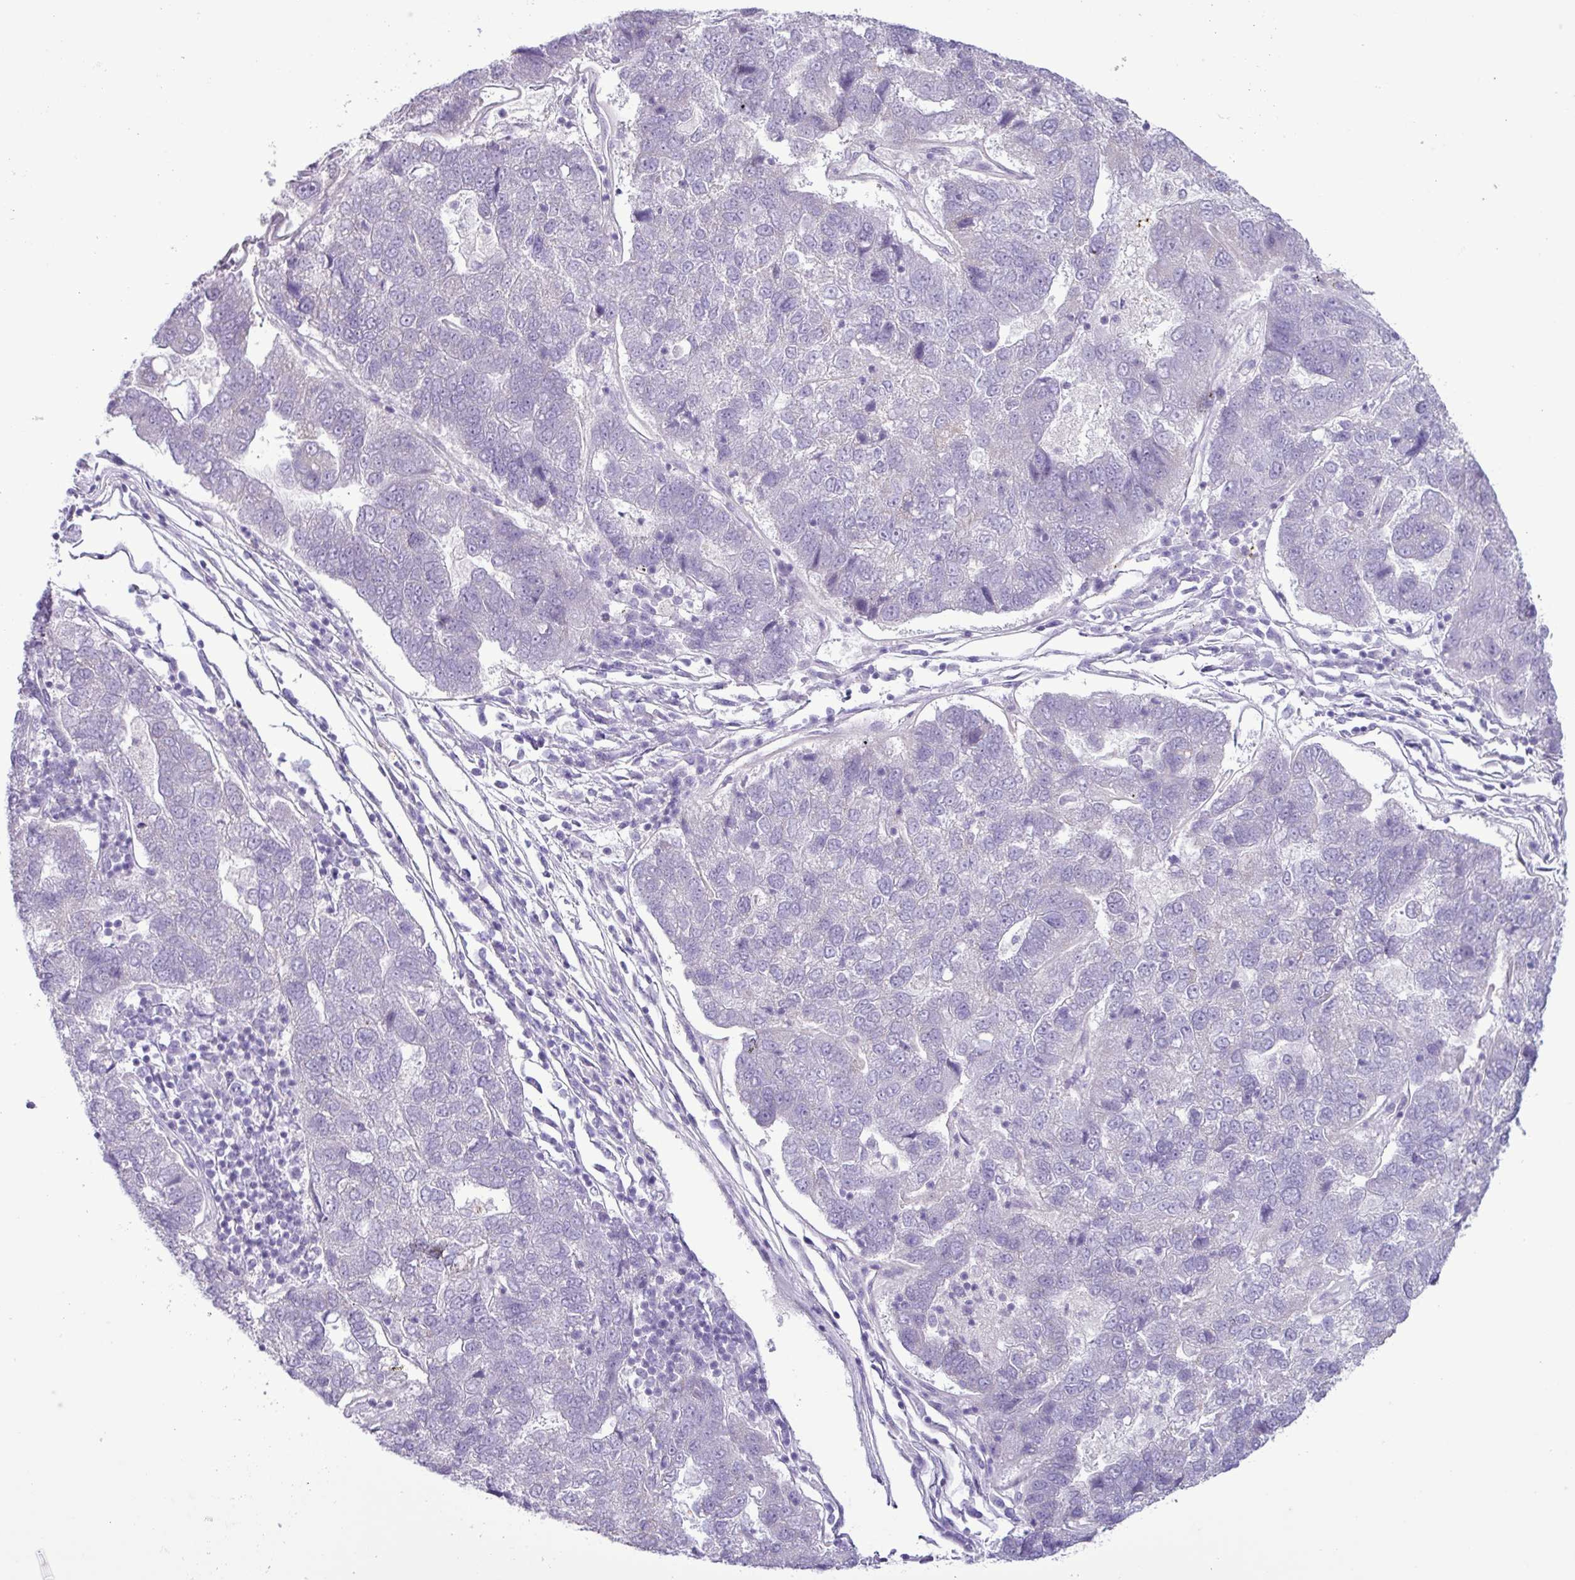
{"staining": {"intensity": "negative", "quantity": "none", "location": "none"}, "tissue": "pancreatic cancer", "cell_type": "Tumor cells", "image_type": "cancer", "snomed": [{"axis": "morphology", "description": "Adenocarcinoma, NOS"}, {"axis": "topography", "description": "Pancreas"}], "caption": "Adenocarcinoma (pancreatic) stained for a protein using immunohistochemistry demonstrates no staining tumor cells.", "gene": "ALDH3A1", "patient": {"sex": "female", "age": 61}}